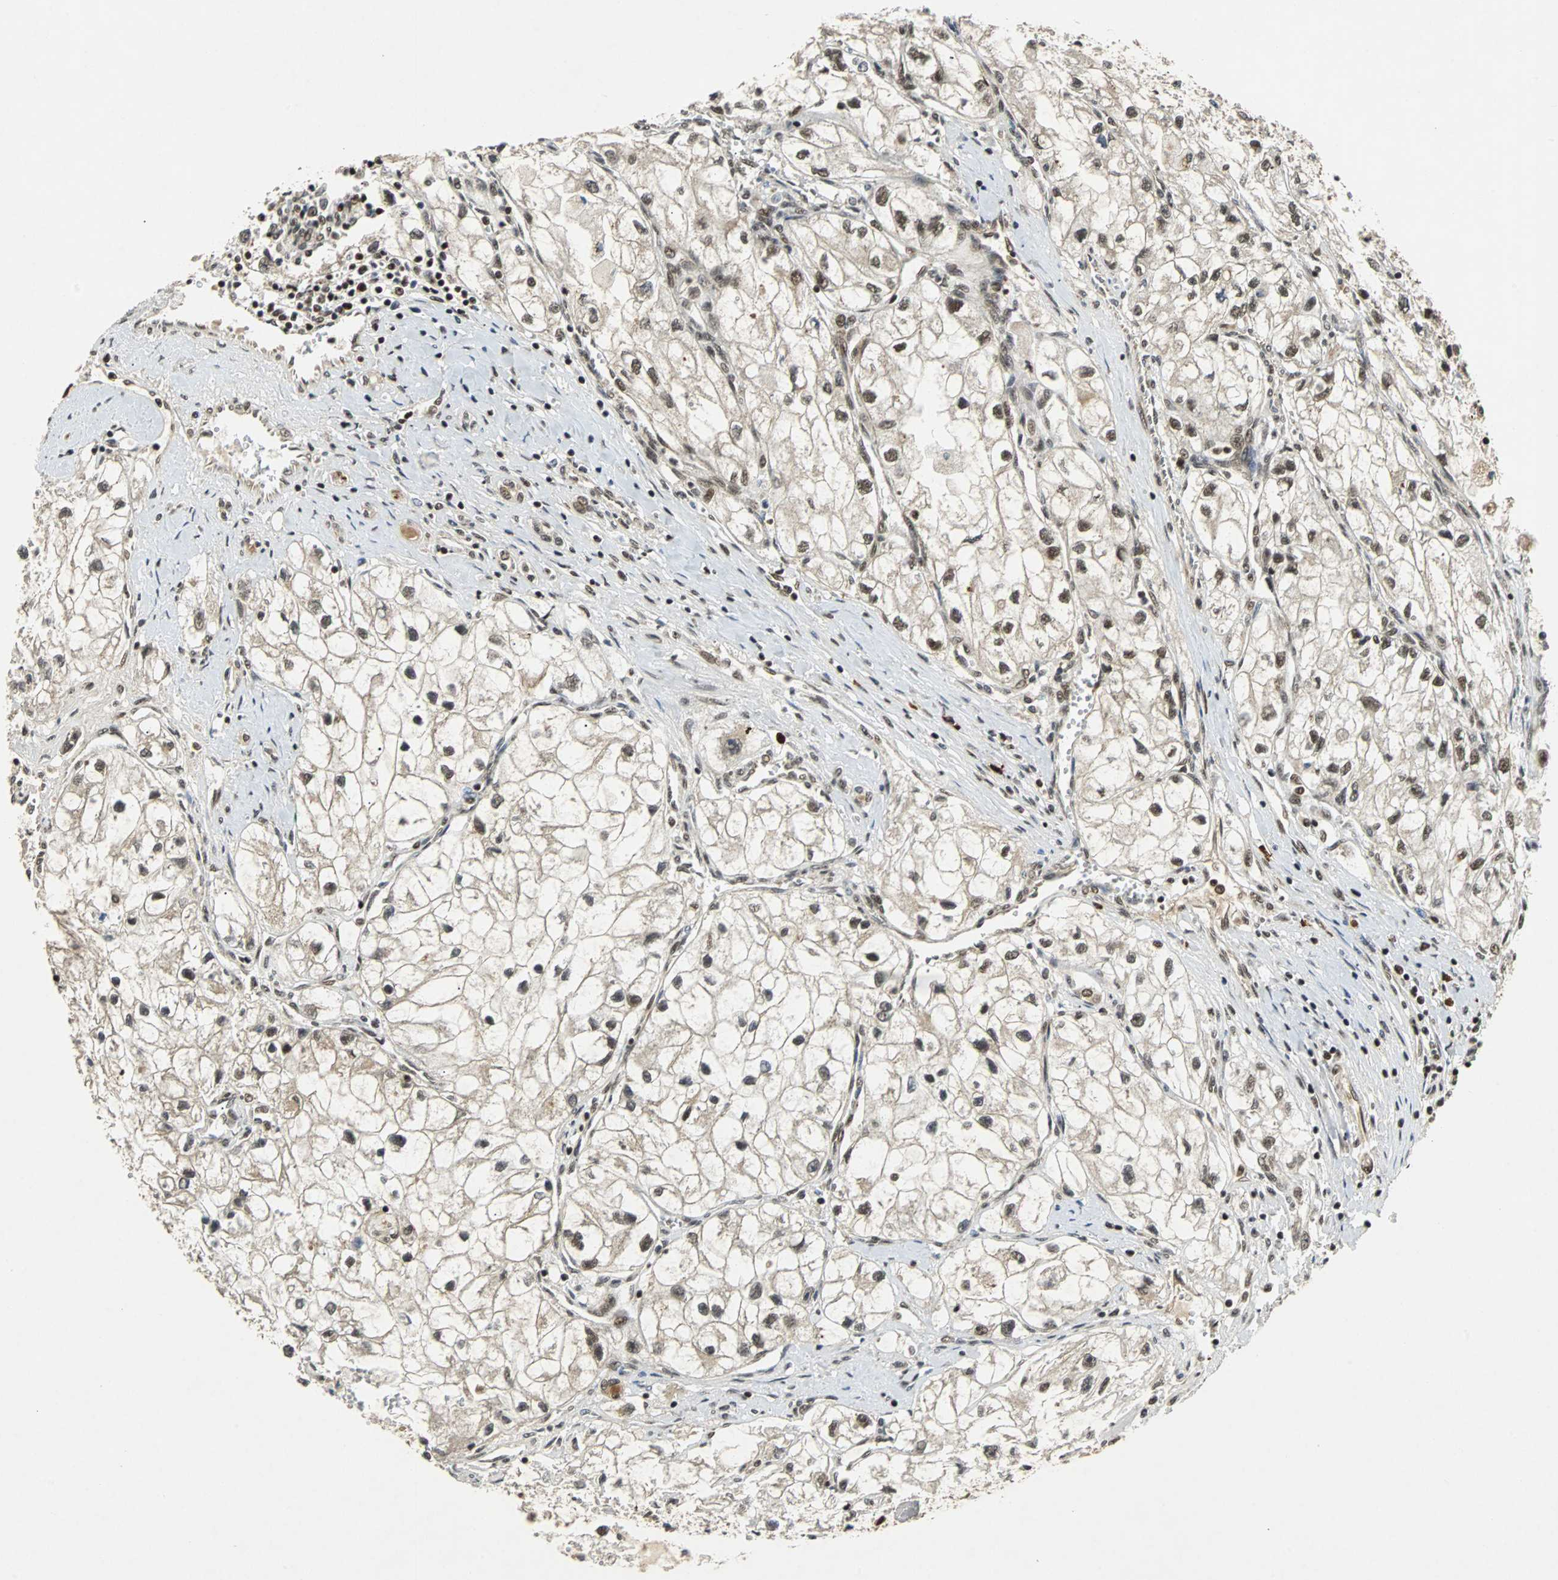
{"staining": {"intensity": "moderate", "quantity": ">75%", "location": "nuclear"}, "tissue": "renal cancer", "cell_type": "Tumor cells", "image_type": "cancer", "snomed": [{"axis": "morphology", "description": "Adenocarcinoma, NOS"}, {"axis": "topography", "description": "Kidney"}], "caption": "Moderate nuclear protein staining is present in approximately >75% of tumor cells in renal adenocarcinoma.", "gene": "TAF5", "patient": {"sex": "female", "age": 70}}